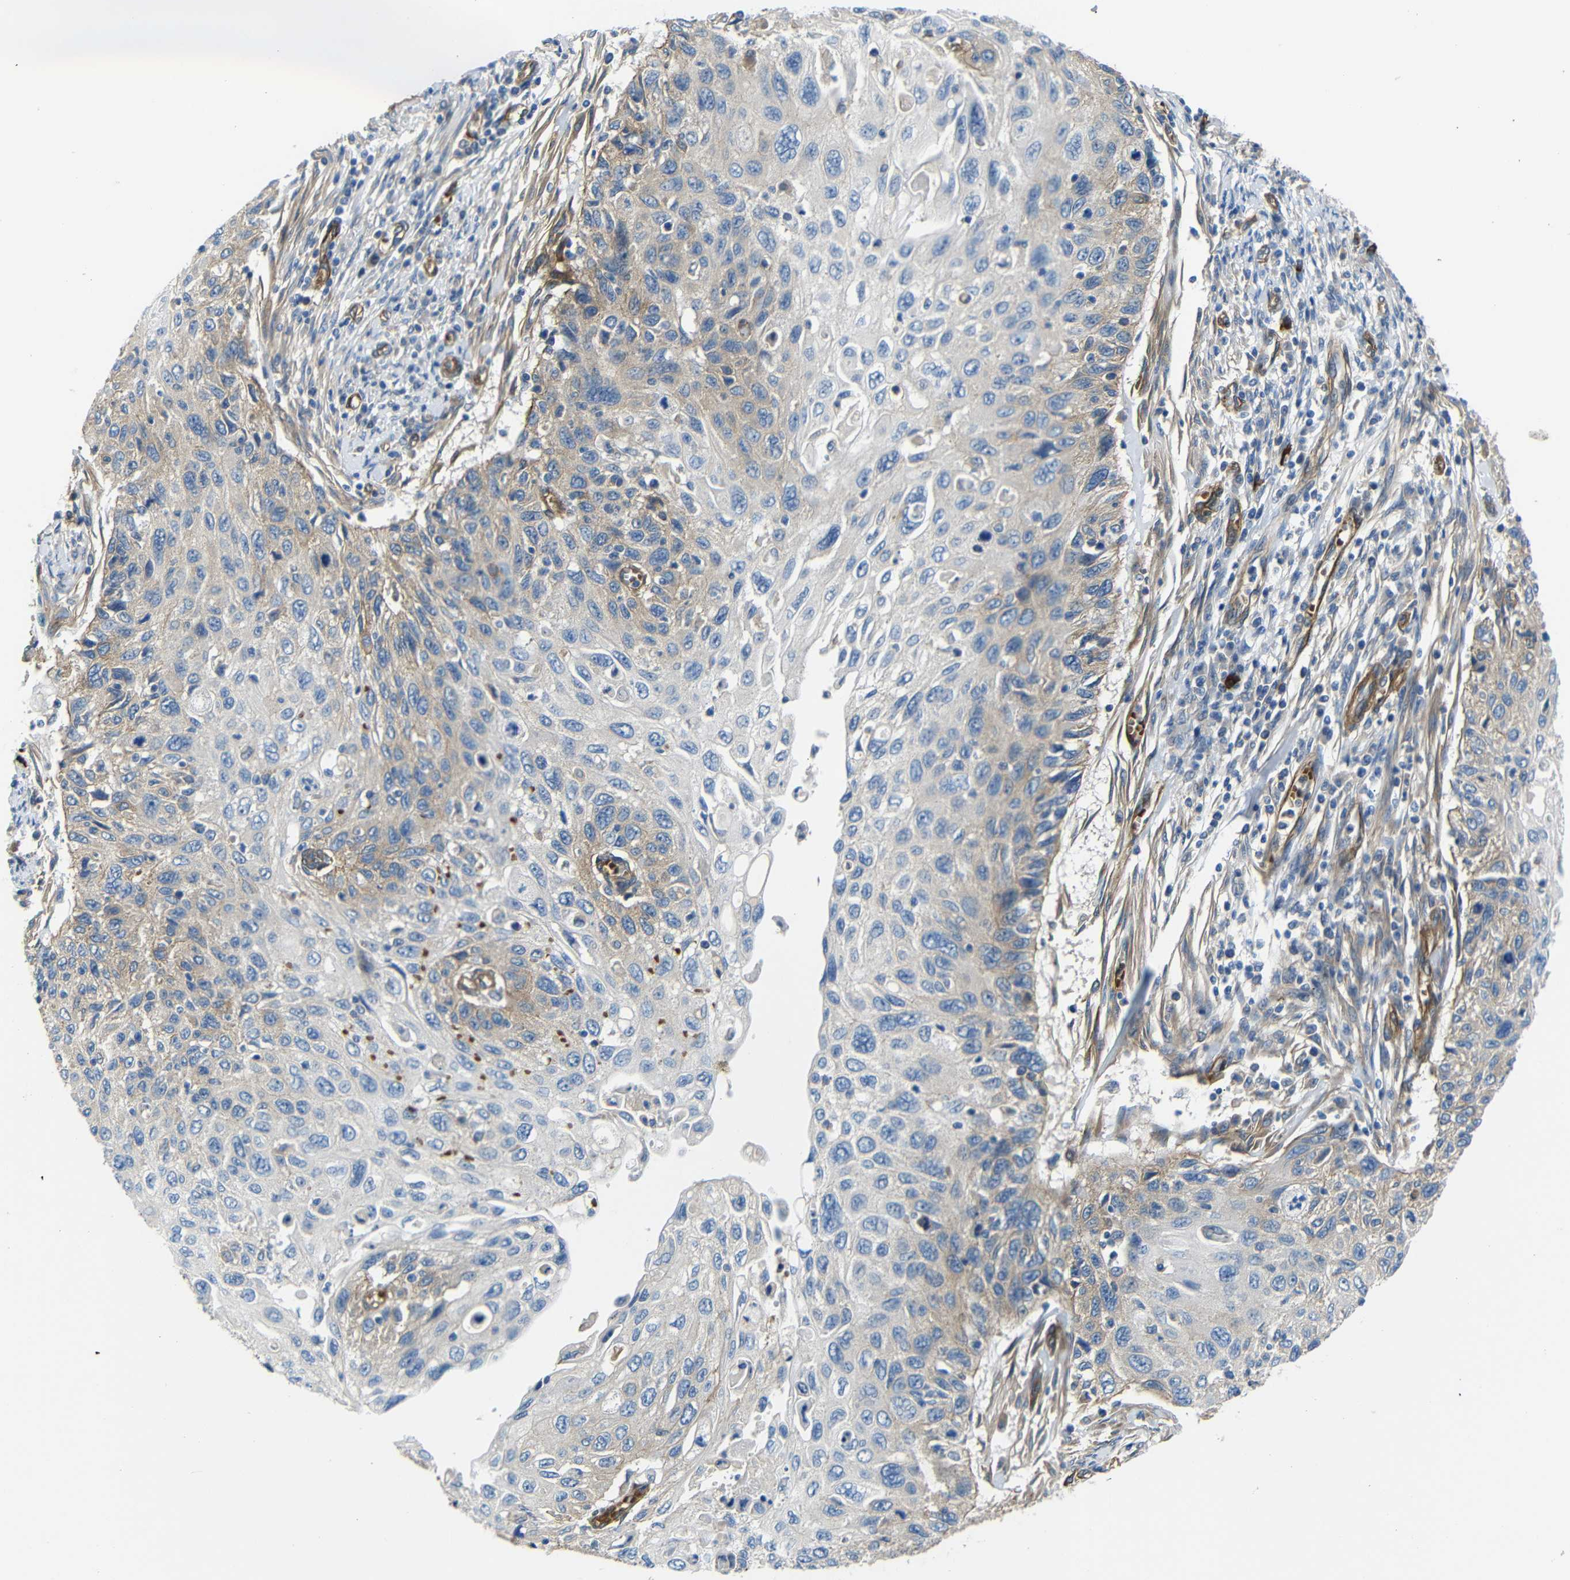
{"staining": {"intensity": "weak", "quantity": "<25%", "location": "cytoplasmic/membranous"}, "tissue": "cervical cancer", "cell_type": "Tumor cells", "image_type": "cancer", "snomed": [{"axis": "morphology", "description": "Squamous cell carcinoma, NOS"}, {"axis": "topography", "description": "Cervix"}], "caption": "Immunohistochemistry photomicrograph of neoplastic tissue: human cervical cancer (squamous cell carcinoma) stained with DAB (3,3'-diaminobenzidine) displays no significant protein expression in tumor cells.", "gene": "MYO1B", "patient": {"sex": "female", "age": 70}}